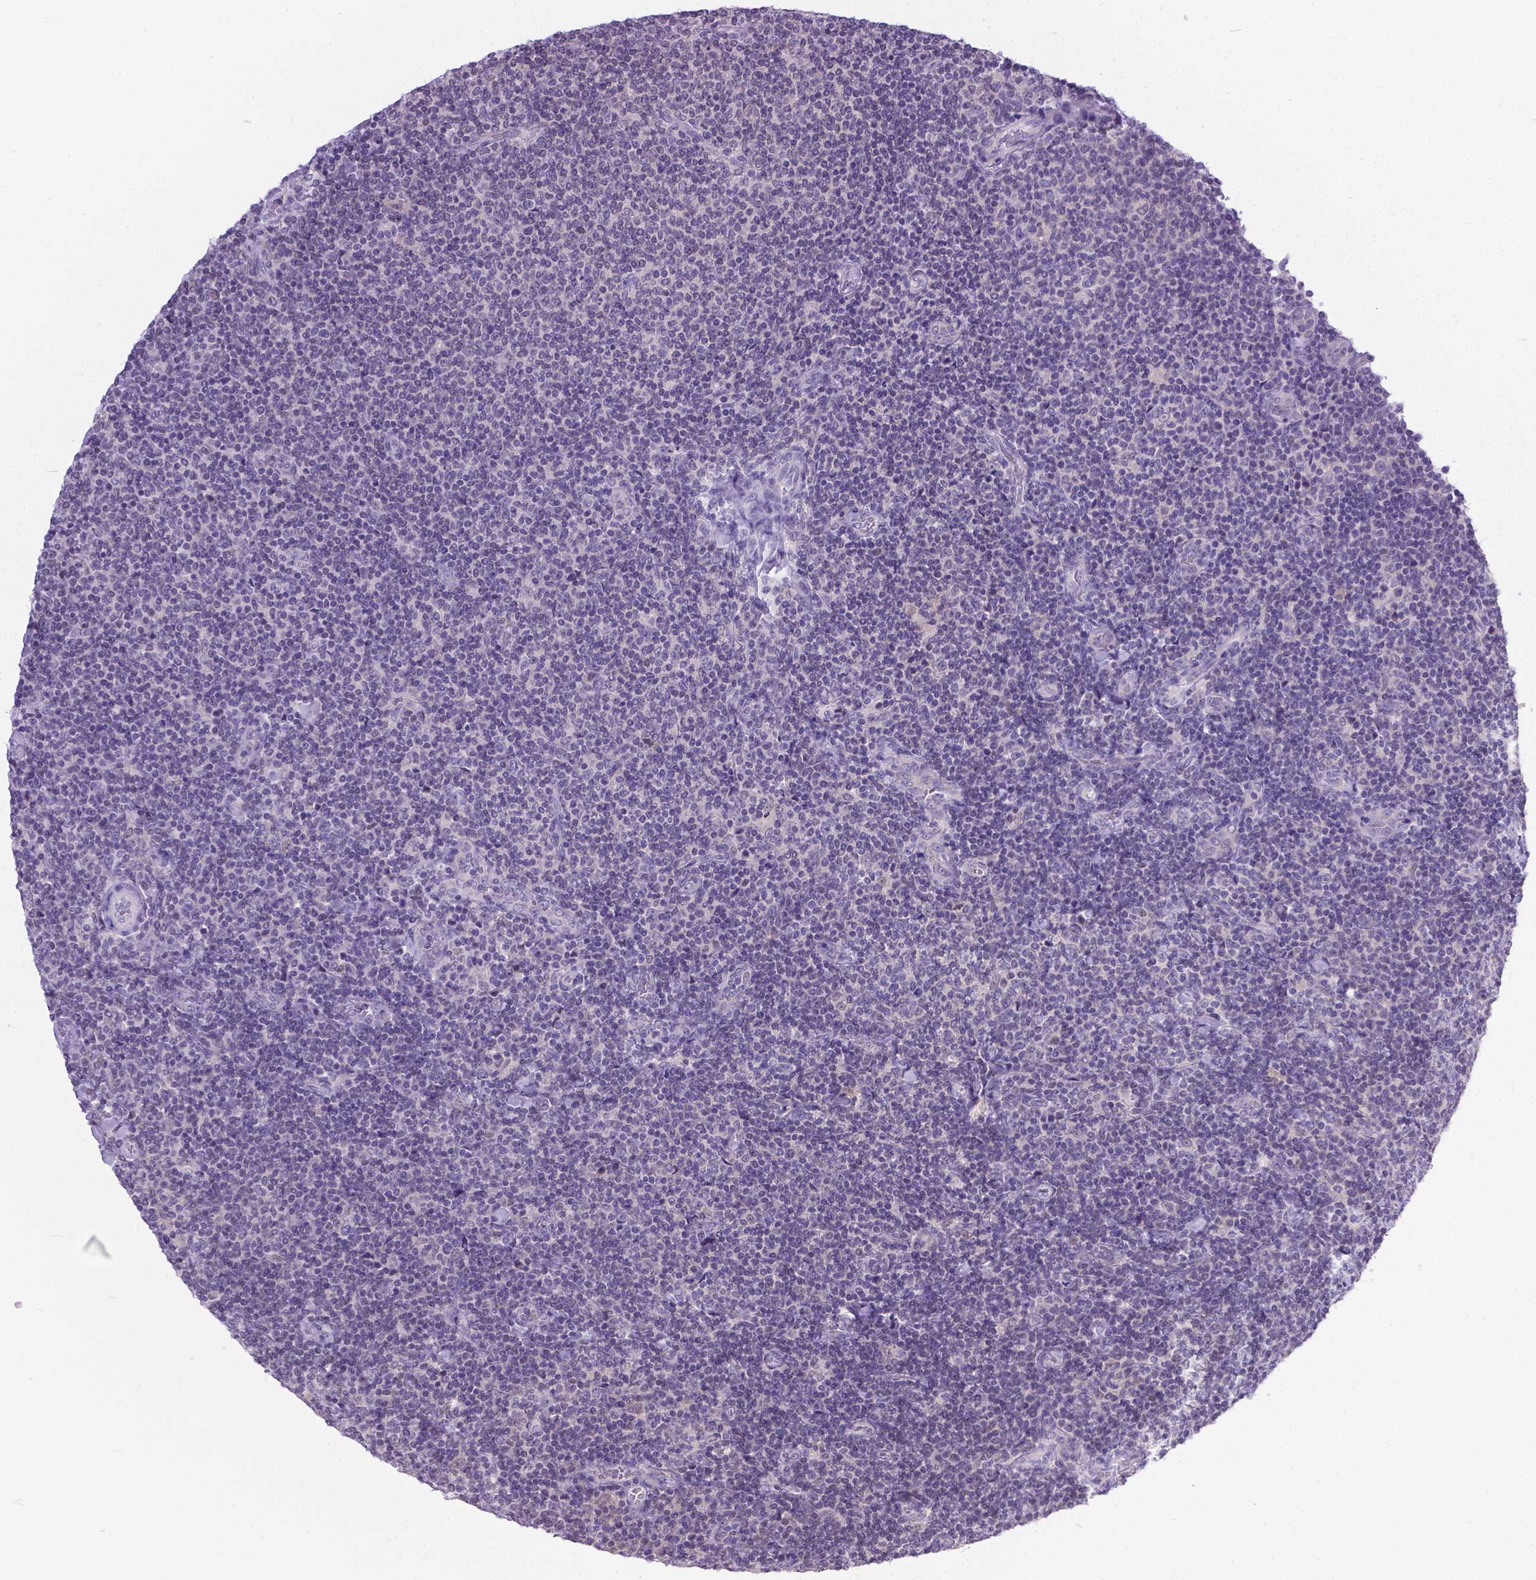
{"staining": {"intensity": "negative", "quantity": "none", "location": "none"}, "tissue": "lymphoma", "cell_type": "Tumor cells", "image_type": "cancer", "snomed": [{"axis": "morphology", "description": "Malignant lymphoma, non-Hodgkin's type, Low grade"}, {"axis": "topography", "description": "Lymph node"}], "caption": "Tumor cells show no significant protein staining in lymphoma.", "gene": "TTLL6", "patient": {"sex": "male", "age": 52}}